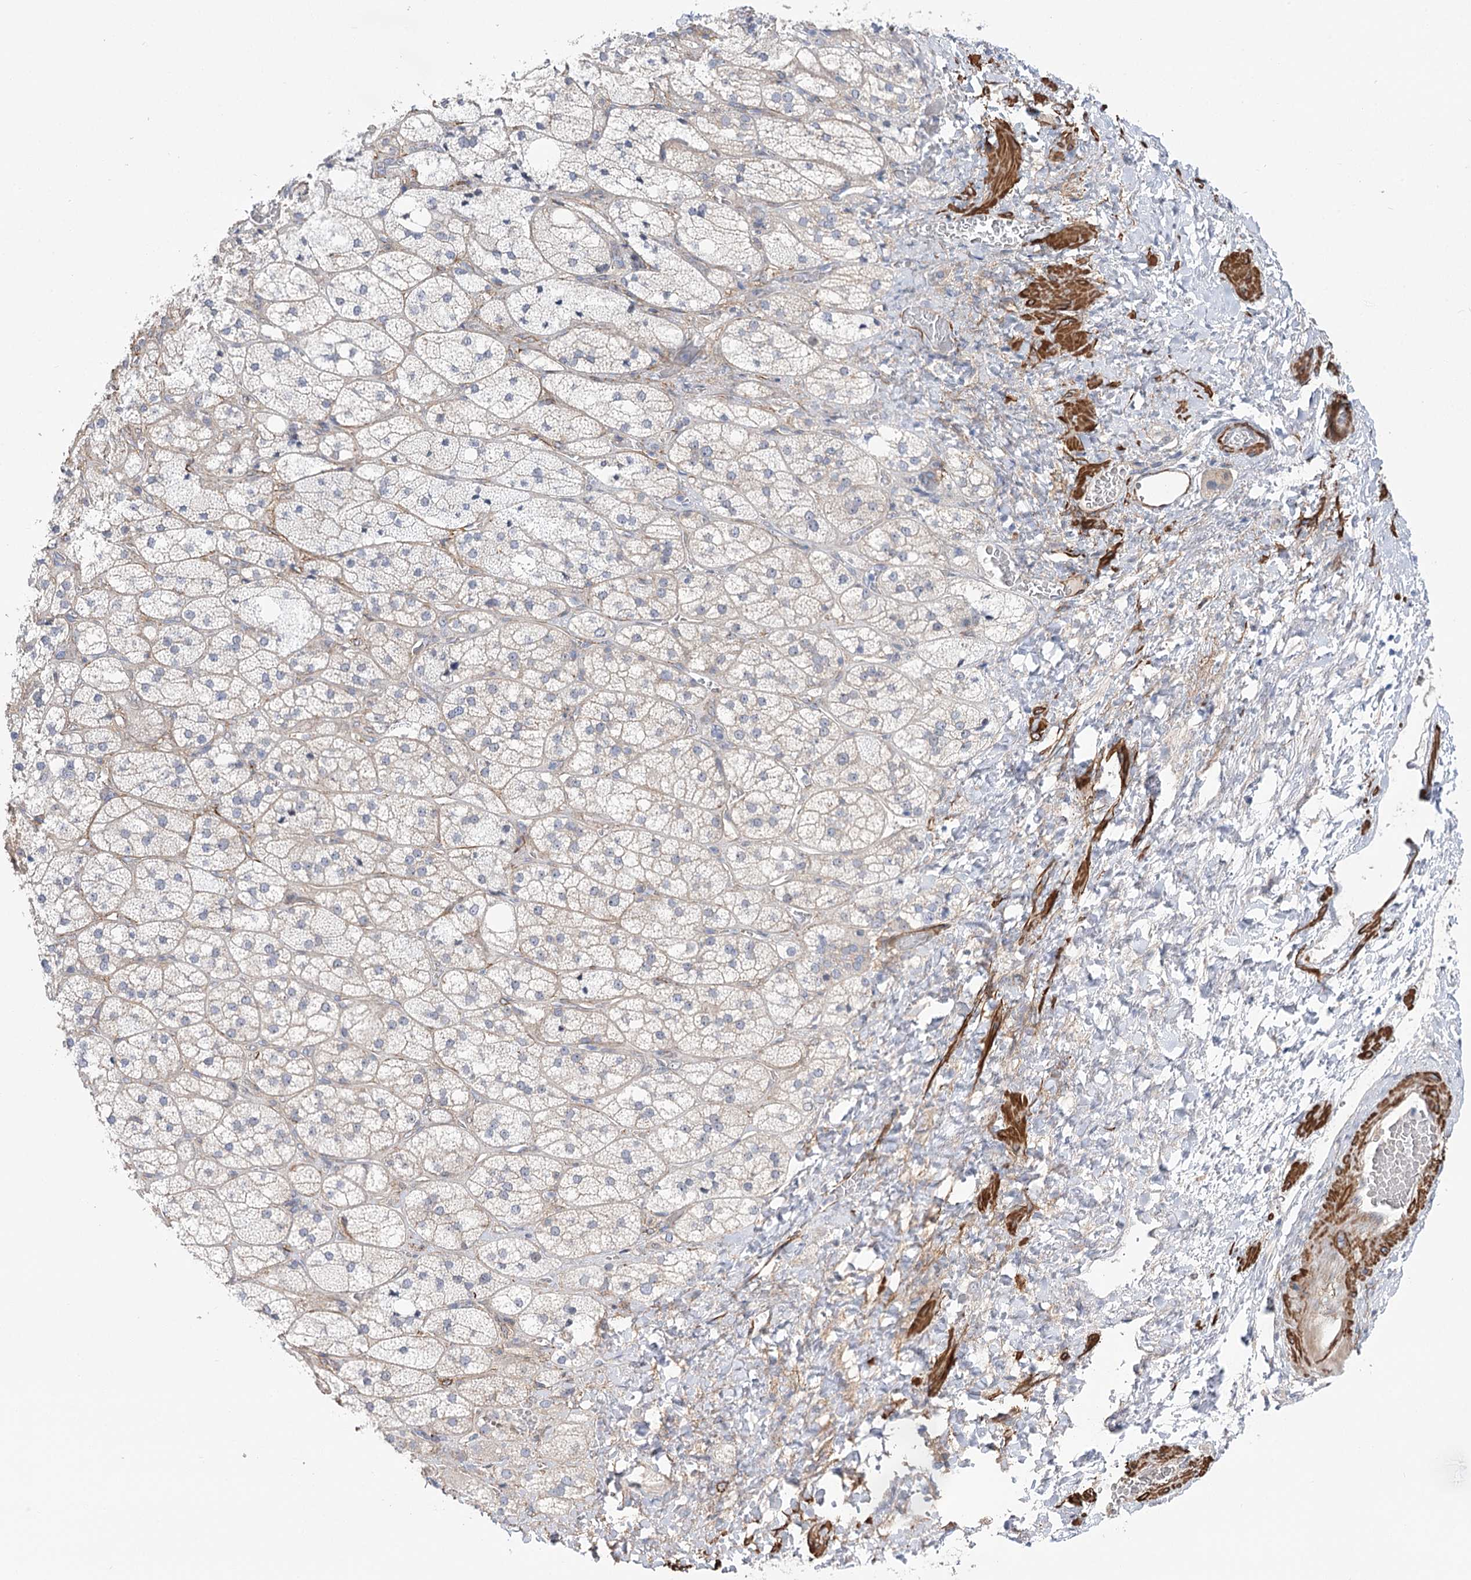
{"staining": {"intensity": "weak", "quantity": "25%-75%", "location": "cytoplasmic/membranous"}, "tissue": "adrenal gland", "cell_type": "Glandular cells", "image_type": "normal", "snomed": [{"axis": "morphology", "description": "Normal tissue, NOS"}, {"axis": "topography", "description": "Adrenal gland"}], "caption": "This image reveals IHC staining of normal human adrenal gland, with low weak cytoplasmic/membranous staining in about 25%-75% of glandular cells.", "gene": "WASHC3", "patient": {"sex": "male", "age": 61}}